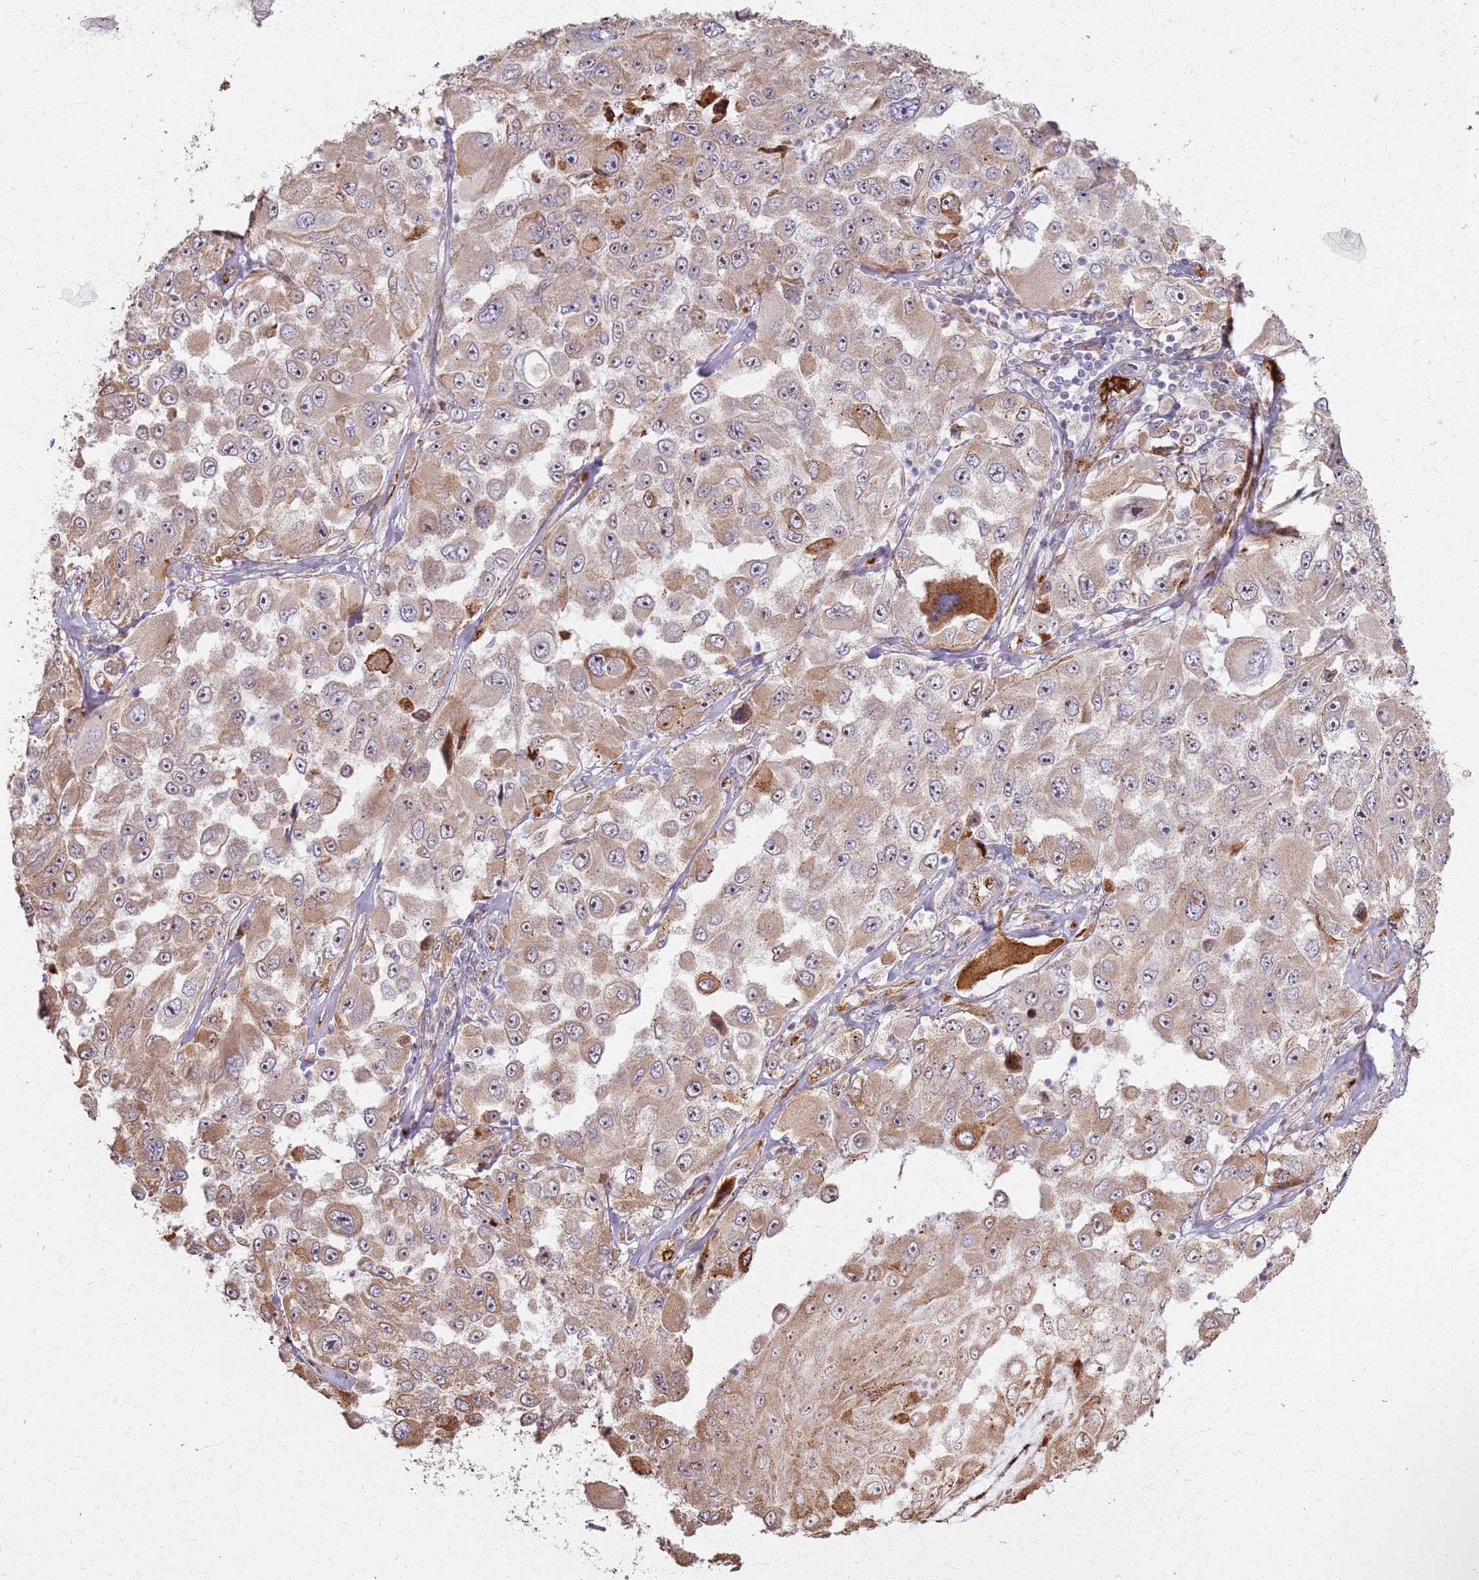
{"staining": {"intensity": "moderate", "quantity": "25%-75%", "location": "cytoplasmic/membranous,nuclear"}, "tissue": "melanoma", "cell_type": "Tumor cells", "image_type": "cancer", "snomed": [{"axis": "morphology", "description": "Malignant melanoma, Metastatic site"}, {"axis": "topography", "description": "Lymph node"}], "caption": "IHC (DAB (3,3'-diaminobenzidine)) staining of human melanoma shows moderate cytoplasmic/membranous and nuclear protein staining in about 25%-75% of tumor cells.", "gene": "KRI1", "patient": {"sex": "male", "age": 62}}